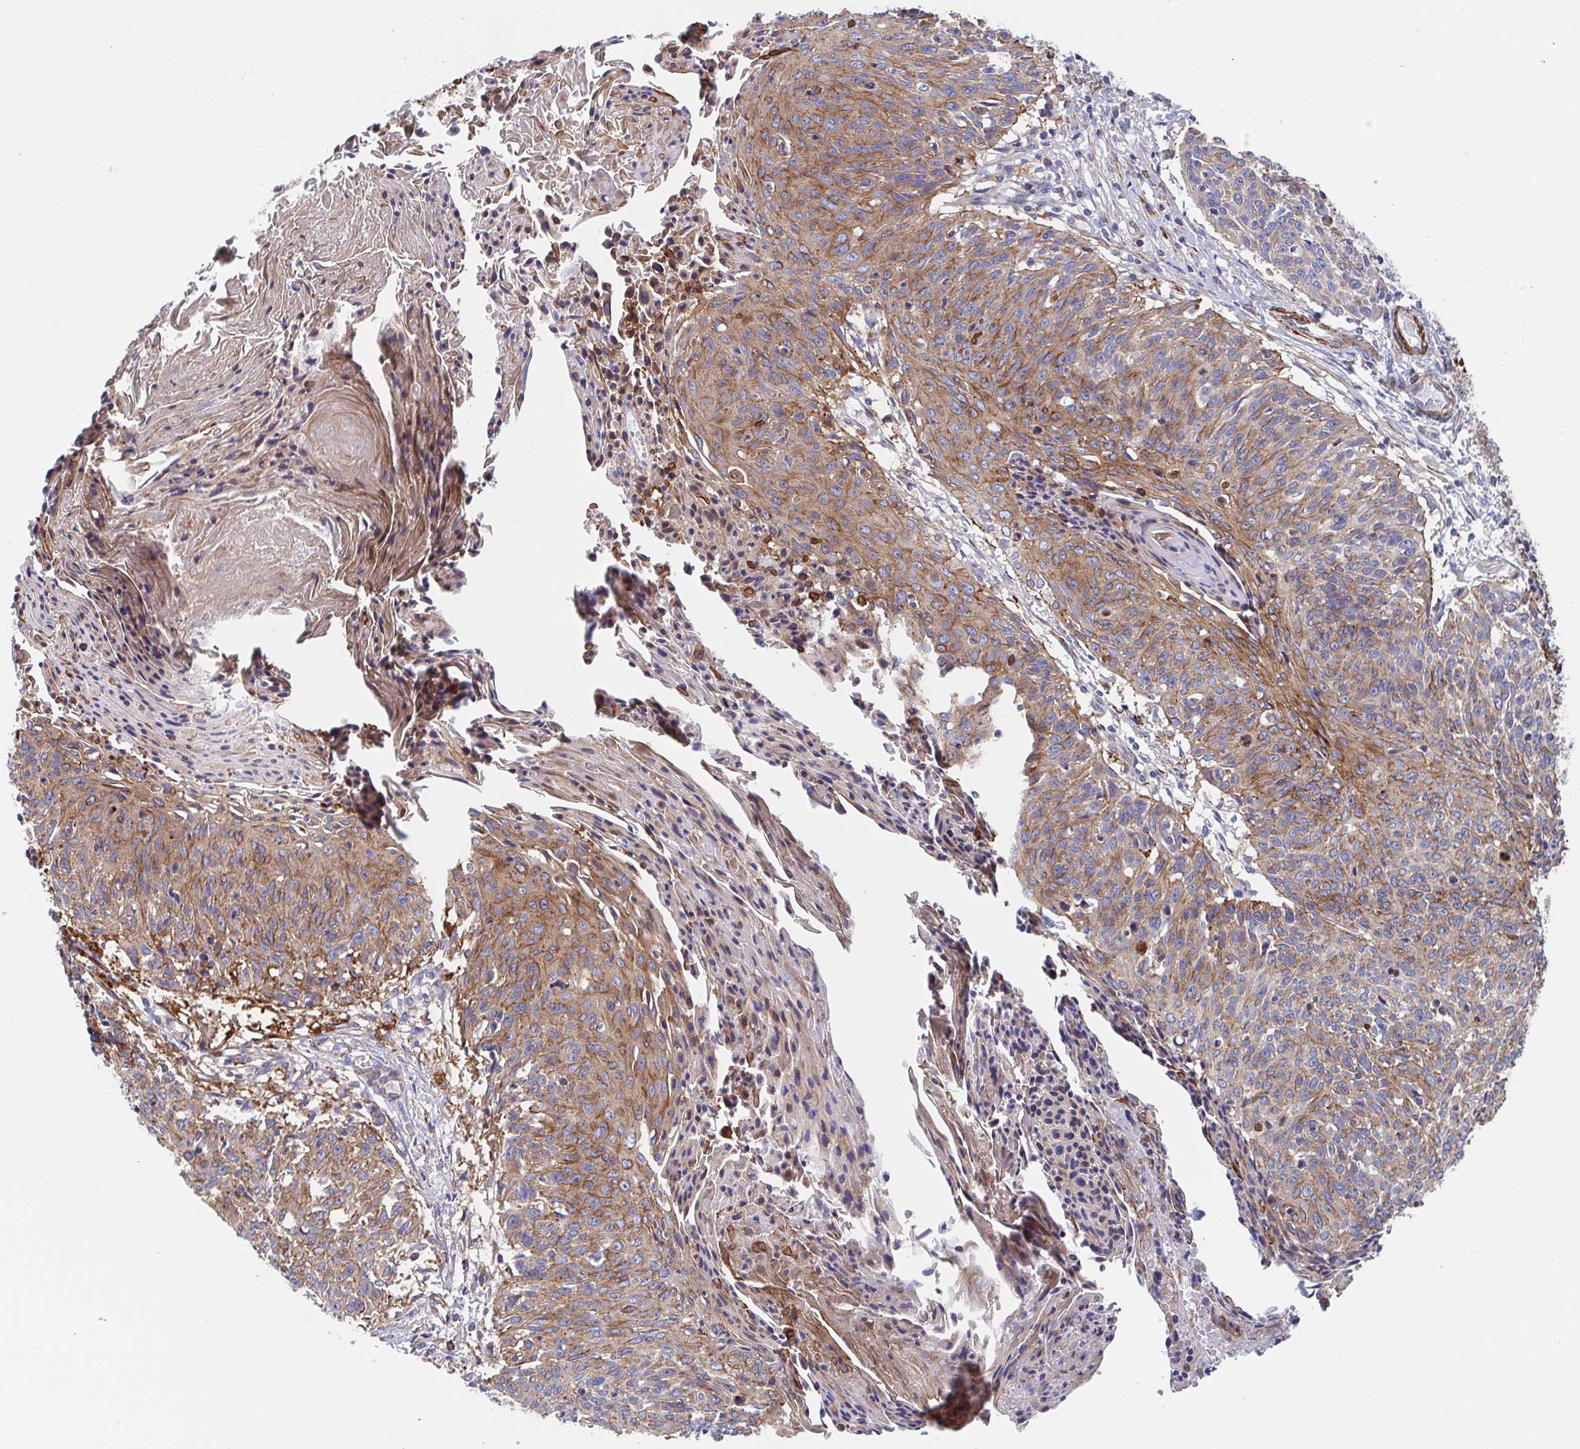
{"staining": {"intensity": "moderate", "quantity": ">75%", "location": "cytoplasmic/membranous"}, "tissue": "cervical cancer", "cell_type": "Tumor cells", "image_type": "cancer", "snomed": [{"axis": "morphology", "description": "Squamous cell carcinoma, NOS"}, {"axis": "topography", "description": "Cervix"}], "caption": "Protein staining of cervical cancer (squamous cell carcinoma) tissue reveals moderate cytoplasmic/membranous positivity in approximately >75% of tumor cells.", "gene": "KLC3", "patient": {"sex": "female", "age": 45}}